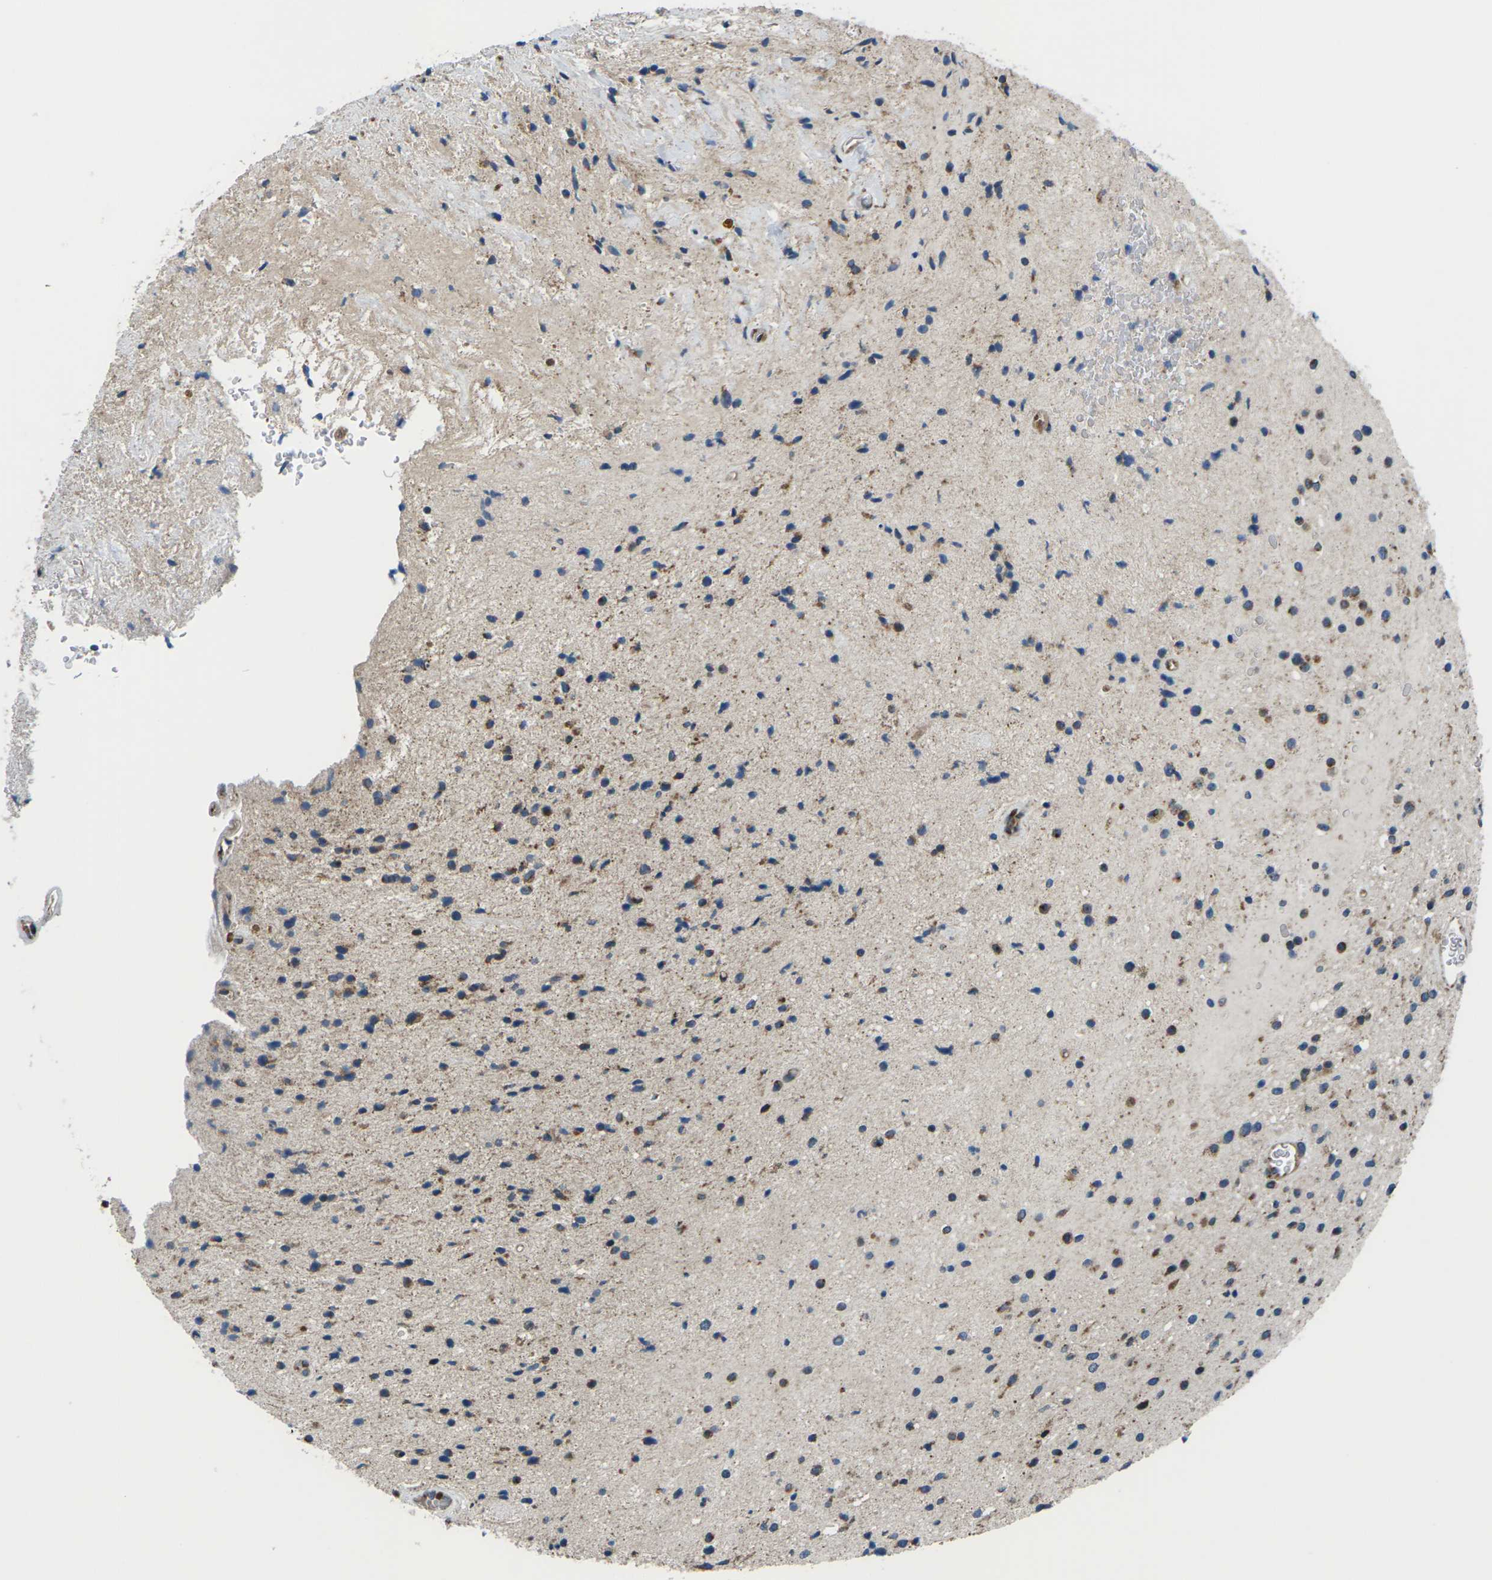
{"staining": {"intensity": "moderate", "quantity": ">75%", "location": "cytoplasmic/membranous"}, "tissue": "glioma", "cell_type": "Tumor cells", "image_type": "cancer", "snomed": [{"axis": "morphology", "description": "Glioma, malignant, High grade"}, {"axis": "topography", "description": "Brain"}], "caption": "Malignant glioma (high-grade) stained with a protein marker reveals moderate staining in tumor cells.", "gene": "GABRP", "patient": {"sex": "male", "age": 33}}